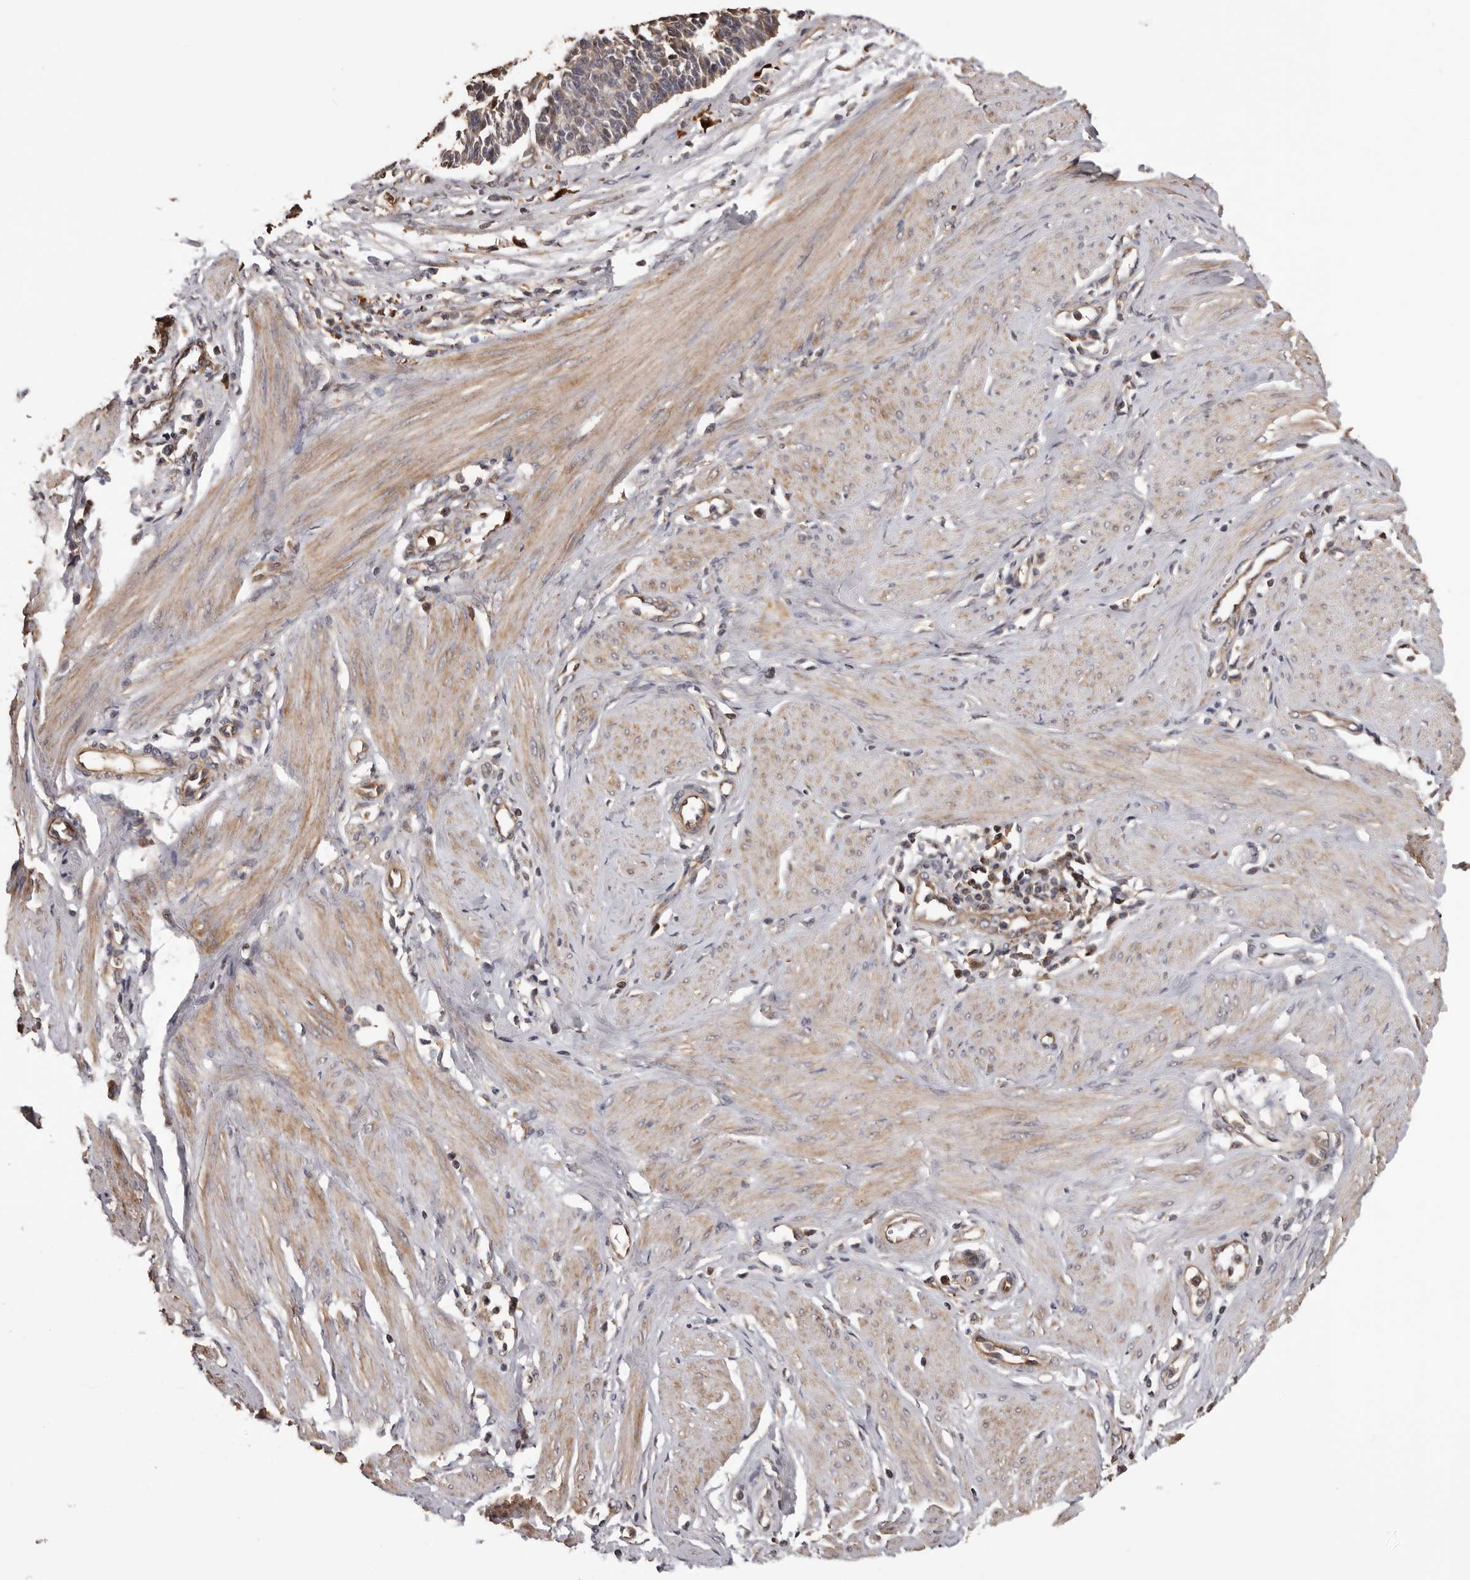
{"staining": {"intensity": "weak", "quantity": "25%-75%", "location": "cytoplasmic/membranous"}, "tissue": "cervical cancer", "cell_type": "Tumor cells", "image_type": "cancer", "snomed": [{"axis": "morphology", "description": "Normal tissue, NOS"}, {"axis": "morphology", "description": "Squamous cell carcinoma, NOS"}, {"axis": "topography", "description": "Cervix"}], "caption": "Immunohistochemistry (DAB) staining of human cervical cancer (squamous cell carcinoma) demonstrates weak cytoplasmic/membranous protein positivity in approximately 25%-75% of tumor cells. (brown staining indicates protein expression, while blue staining denotes nuclei).", "gene": "ADAMTS2", "patient": {"sex": "female", "age": 35}}